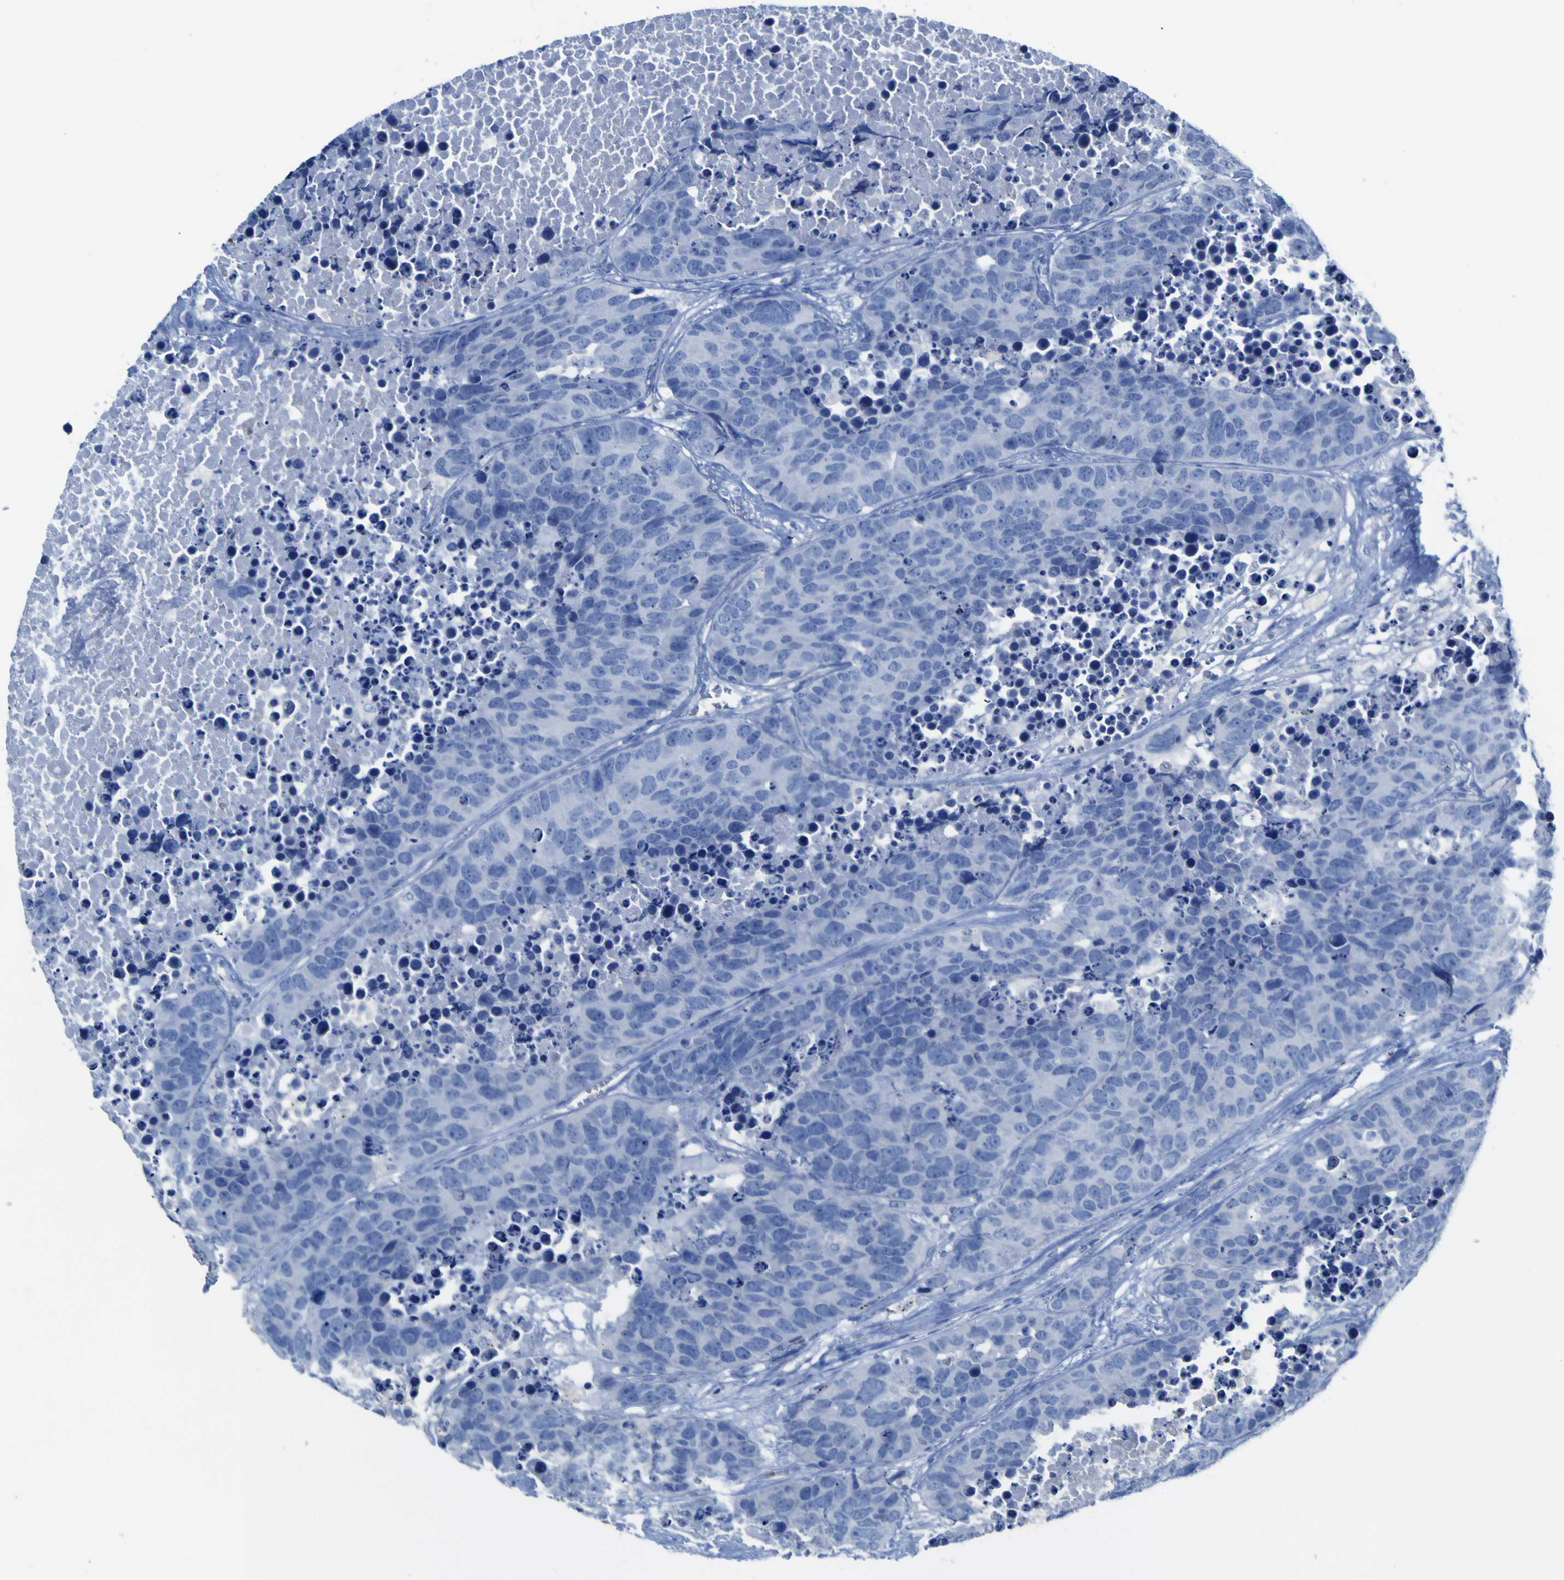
{"staining": {"intensity": "negative", "quantity": "none", "location": "none"}, "tissue": "carcinoid", "cell_type": "Tumor cells", "image_type": "cancer", "snomed": [{"axis": "morphology", "description": "Carcinoid, malignant, NOS"}, {"axis": "topography", "description": "Lung"}], "caption": "The photomicrograph exhibits no staining of tumor cells in carcinoid. (DAB (3,3'-diaminobenzidine) IHC with hematoxylin counter stain).", "gene": "GCM1", "patient": {"sex": "male", "age": 60}}